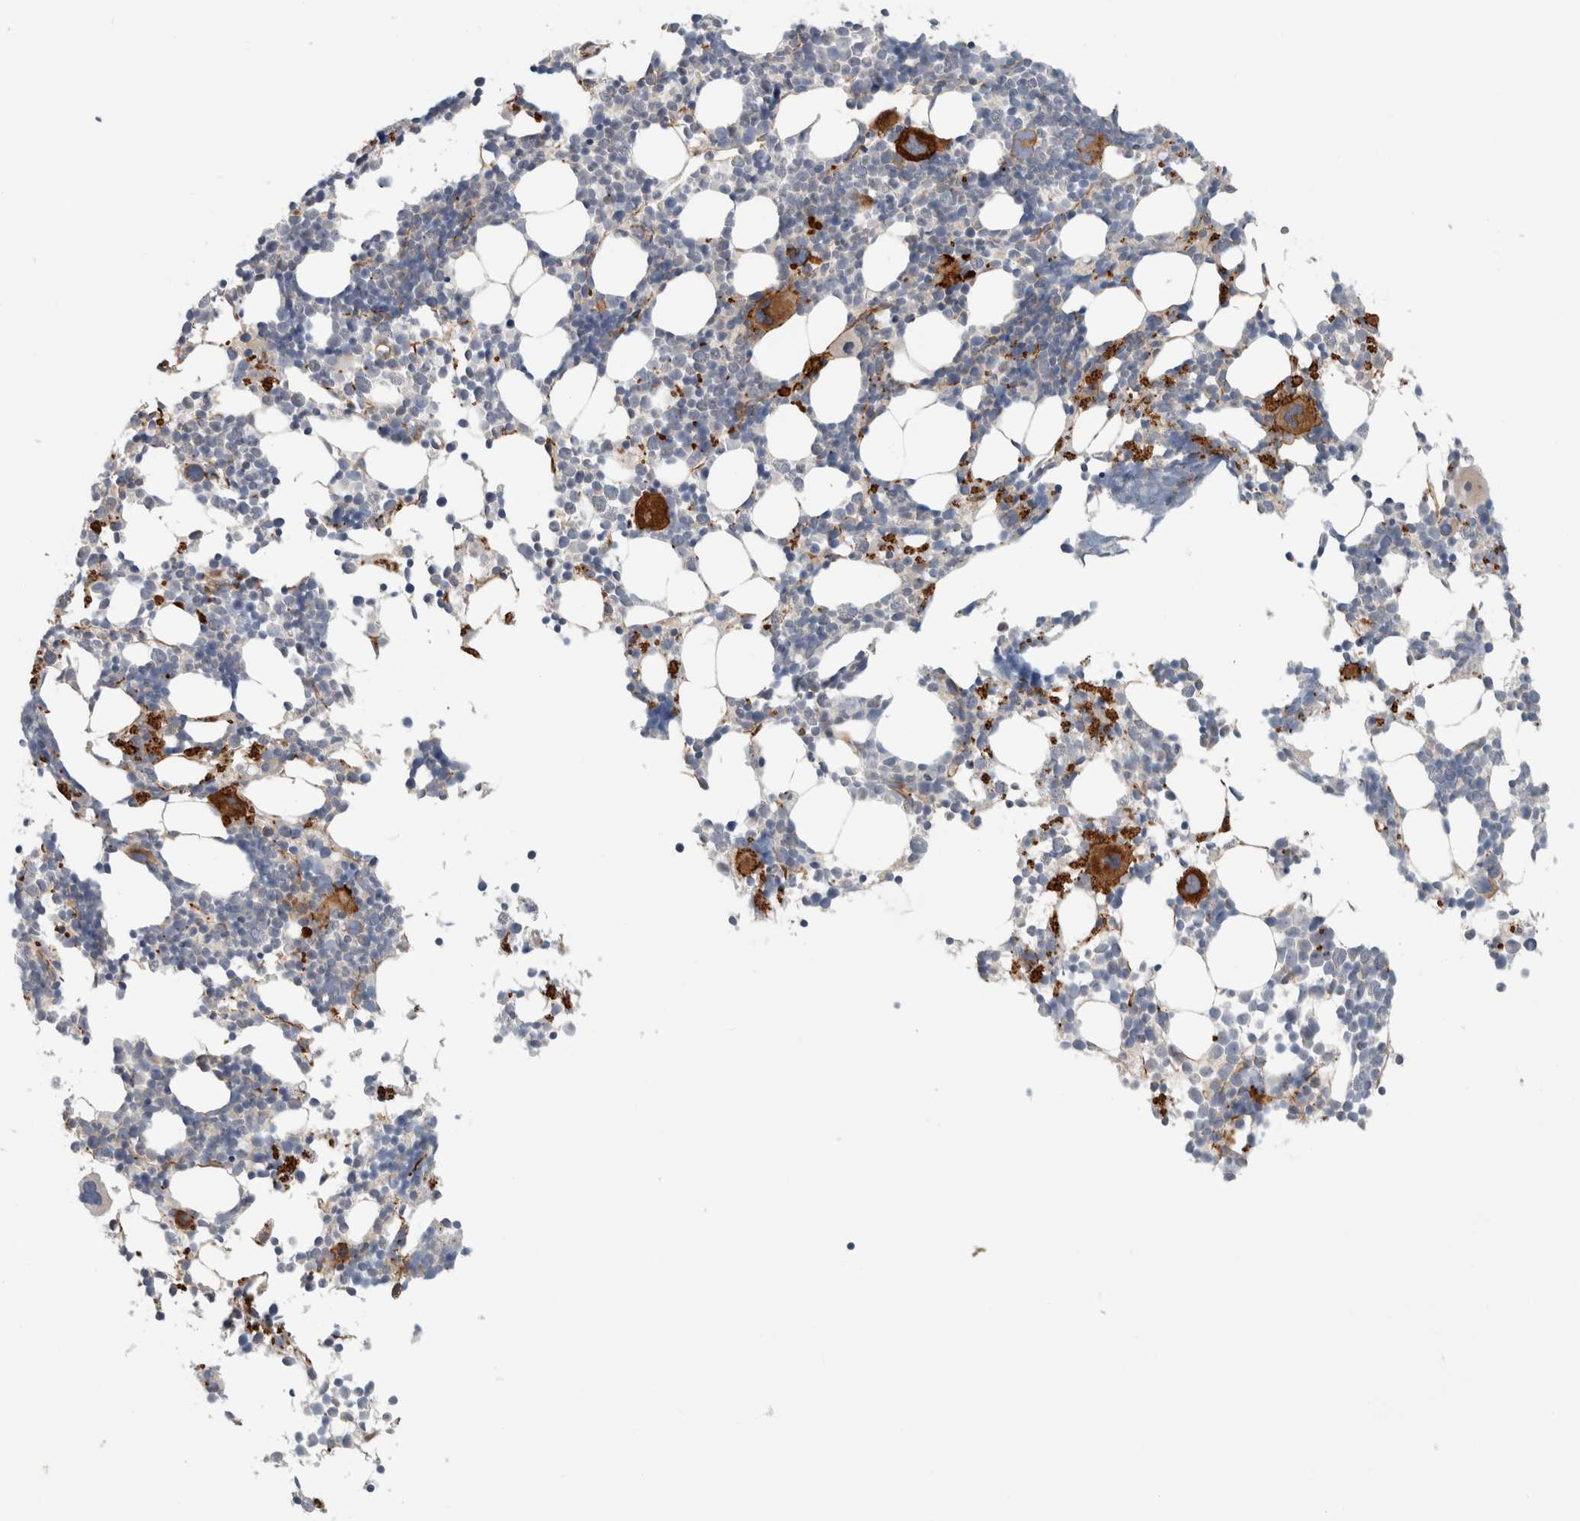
{"staining": {"intensity": "strong", "quantity": "<25%", "location": "cytoplasmic/membranous"}, "tissue": "bone marrow", "cell_type": "Hematopoietic cells", "image_type": "normal", "snomed": [{"axis": "morphology", "description": "Normal tissue, NOS"}, {"axis": "morphology", "description": "Inflammation, NOS"}, {"axis": "topography", "description": "Bone marrow"}], "caption": "DAB immunohistochemical staining of normal human bone marrow shows strong cytoplasmic/membranous protein staining in approximately <25% of hematopoietic cells. (brown staining indicates protein expression, while blue staining denotes nuclei).", "gene": "KPNA5", "patient": {"sex": "male", "age": 21}}